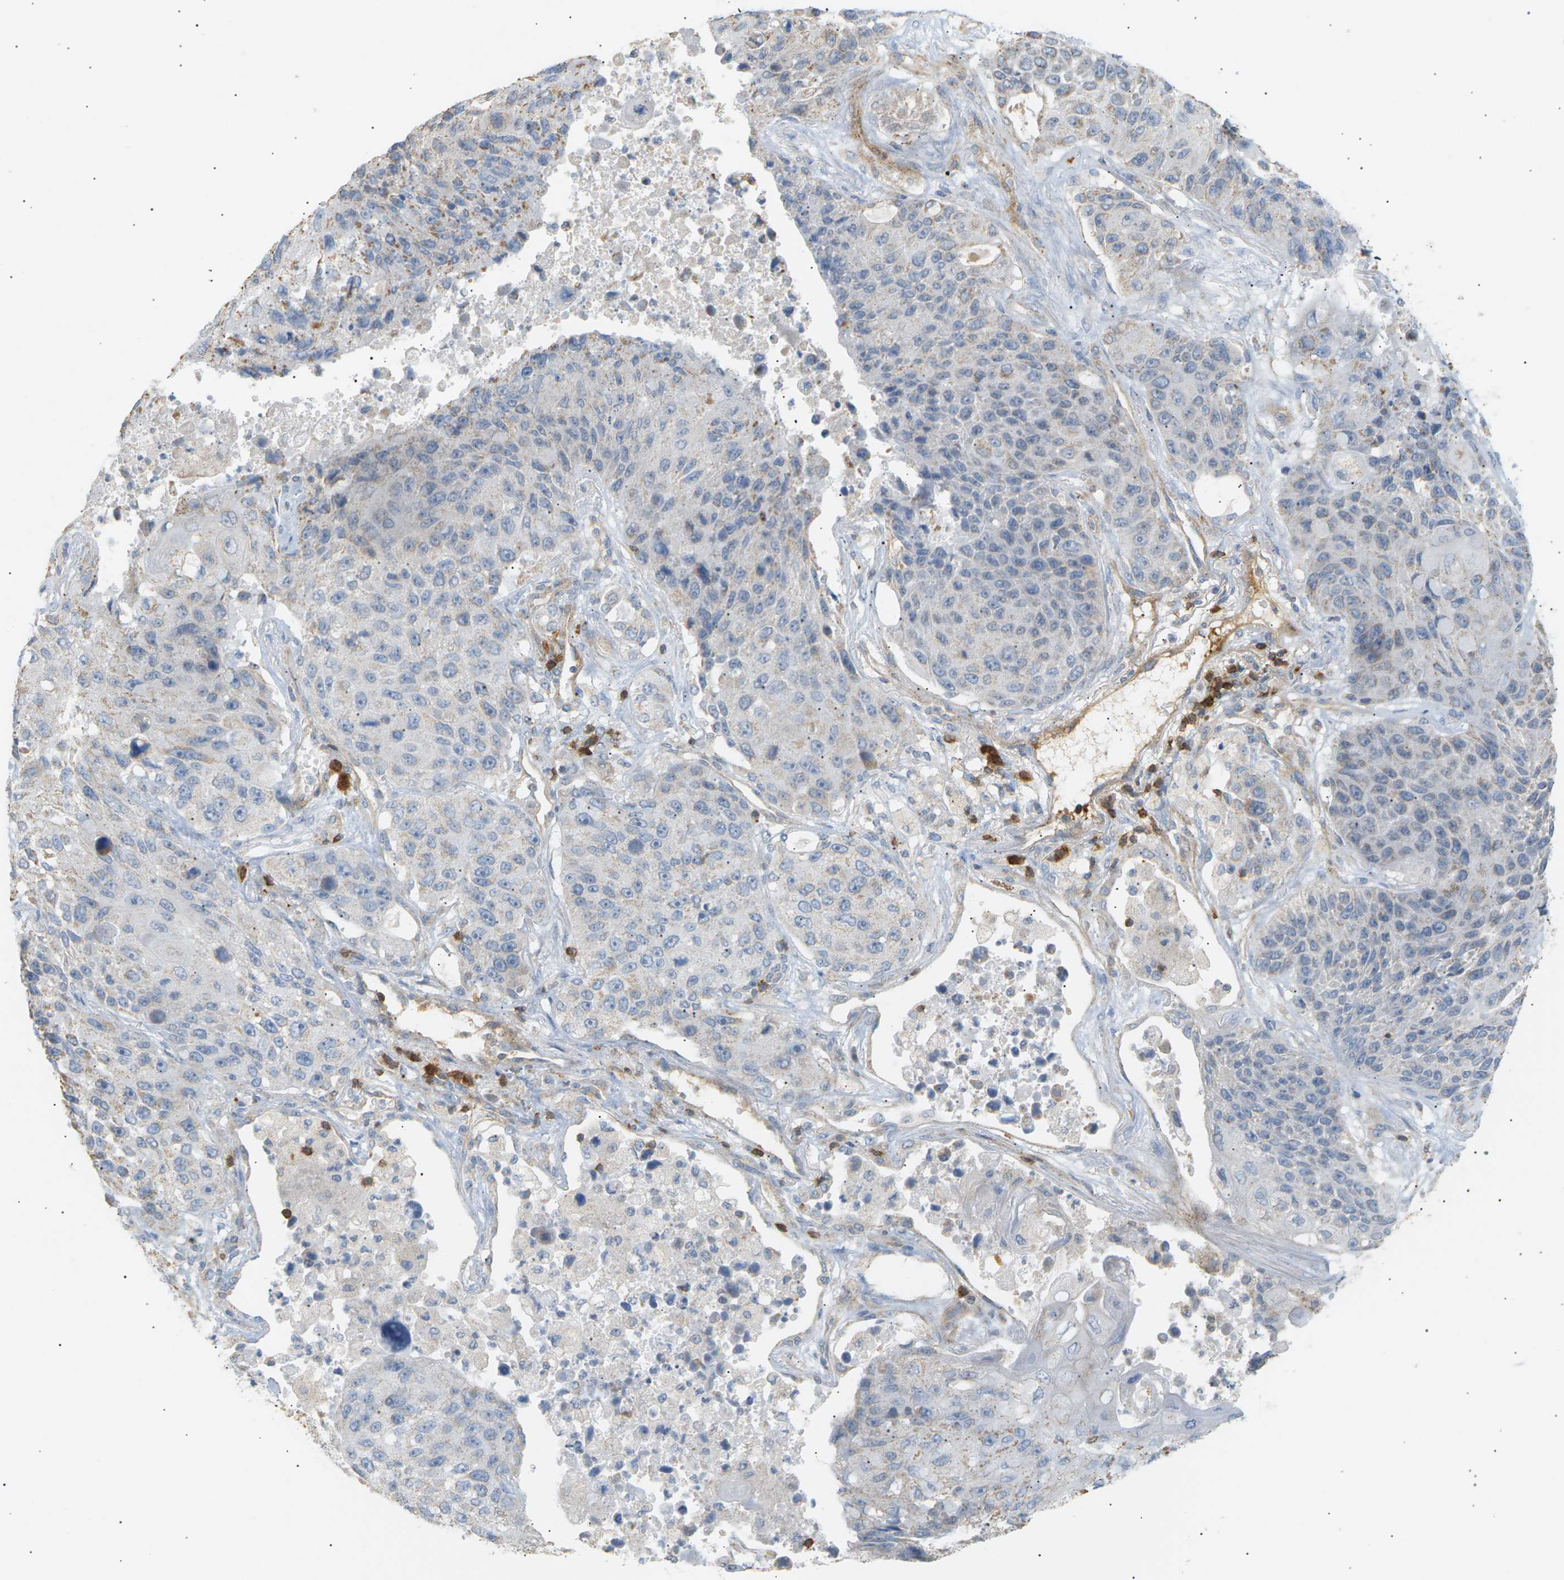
{"staining": {"intensity": "negative", "quantity": "none", "location": "none"}, "tissue": "lung cancer", "cell_type": "Tumor cells", "image_type": "cancer", "snomed": [{"axis": "morphology", "description": "Squamous cell carcinoma, NOS"}, {"axis": "topography", "description": "Lung"}], "caption": "An immunohistochemistry micrograph of lung squamous cell carcinoma is shown. There is no staining in tumor cells of lung squamous cell carcinoma. (DAB immunohistochemistry (IHC) visualized using brightfield microscopy, high magnification).", "gene": "LIME1", "patient": {"sex": "male", "age": 61}}